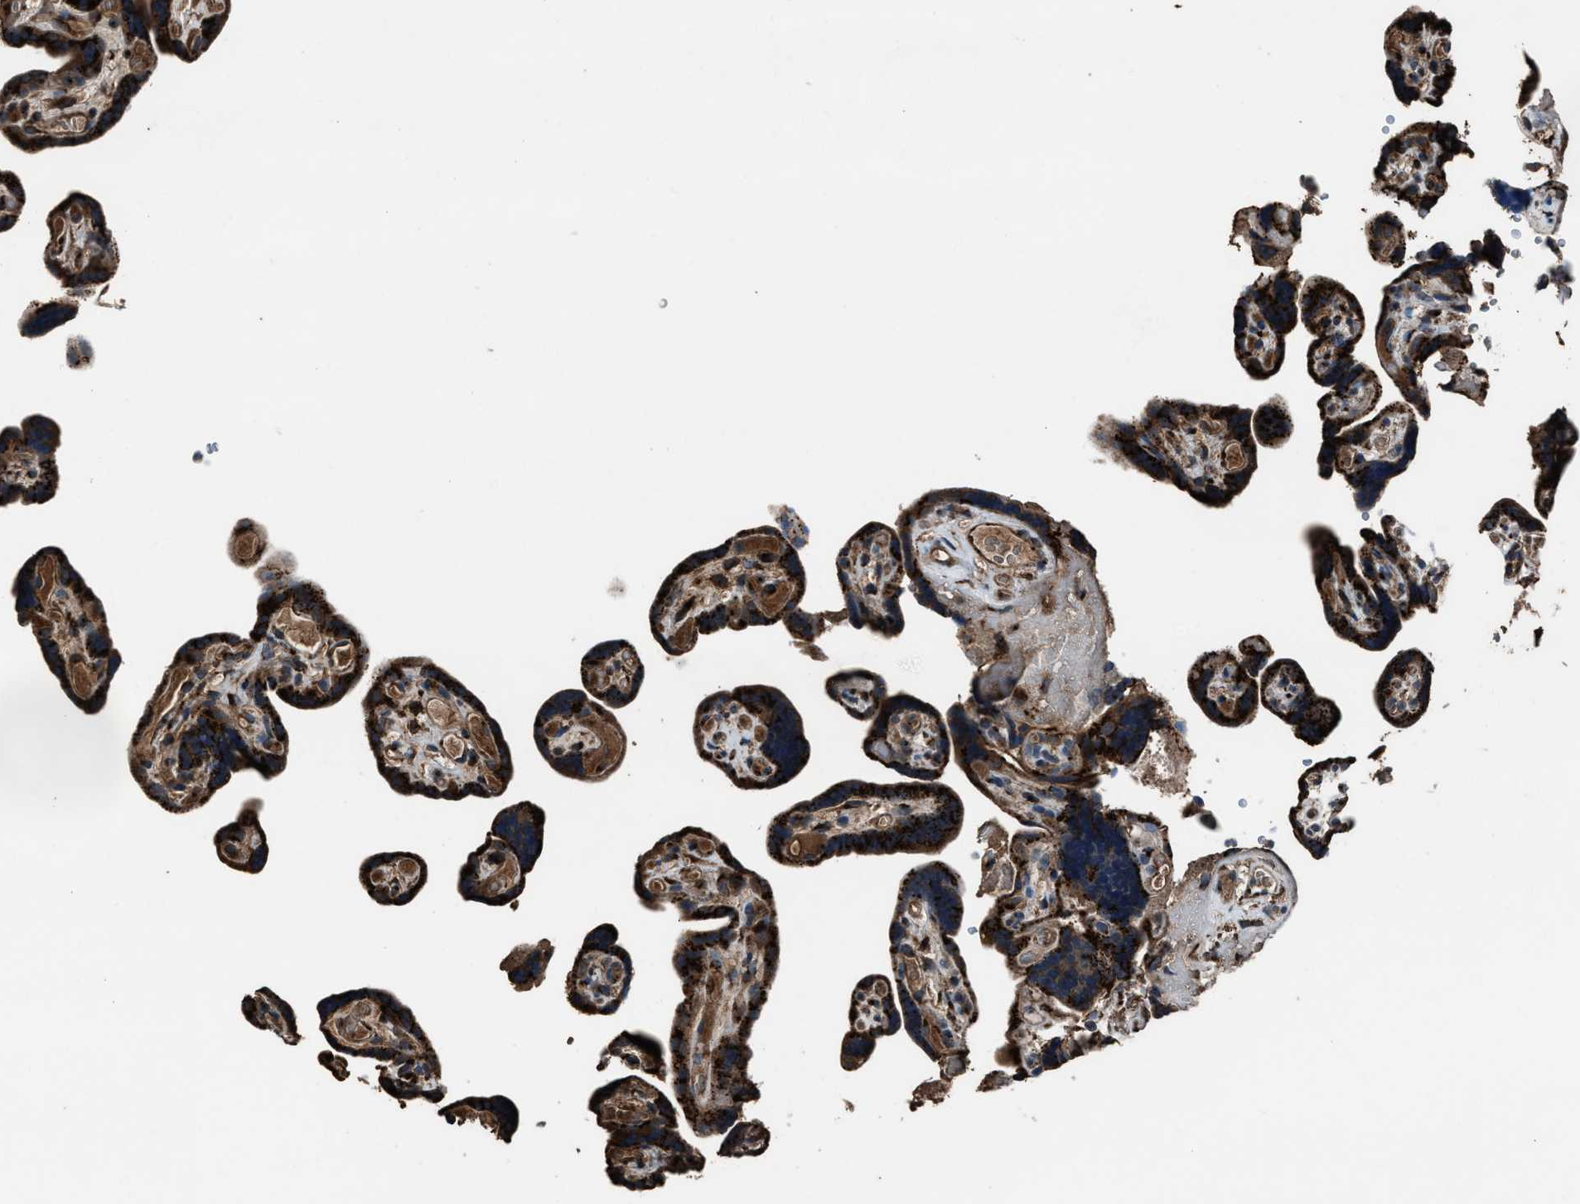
{"staining": {"intensity": "strong", "quantity": "25%-75%", "location": "cytoplasmic/membranous"}, "tissue": "placenta", "cell_type": "Decidual cells", "image_type": "normal", "snomed": [{"axis": "morphology", "description": "Normal tissue, NOS"}, {"axis": "topography", "description": "Placenta"}], "caption": "A brown stain highlights strong cytoplasmic/membranous positivity of a protein in decidual cells of normal human placenta. The staining was performed using DAB, with brown indicating positive protein expression. Nuclei are stained blue with hematoxylin.", "gene": "SLC38A10", "patient": {"sex": "female", "age": 30}}